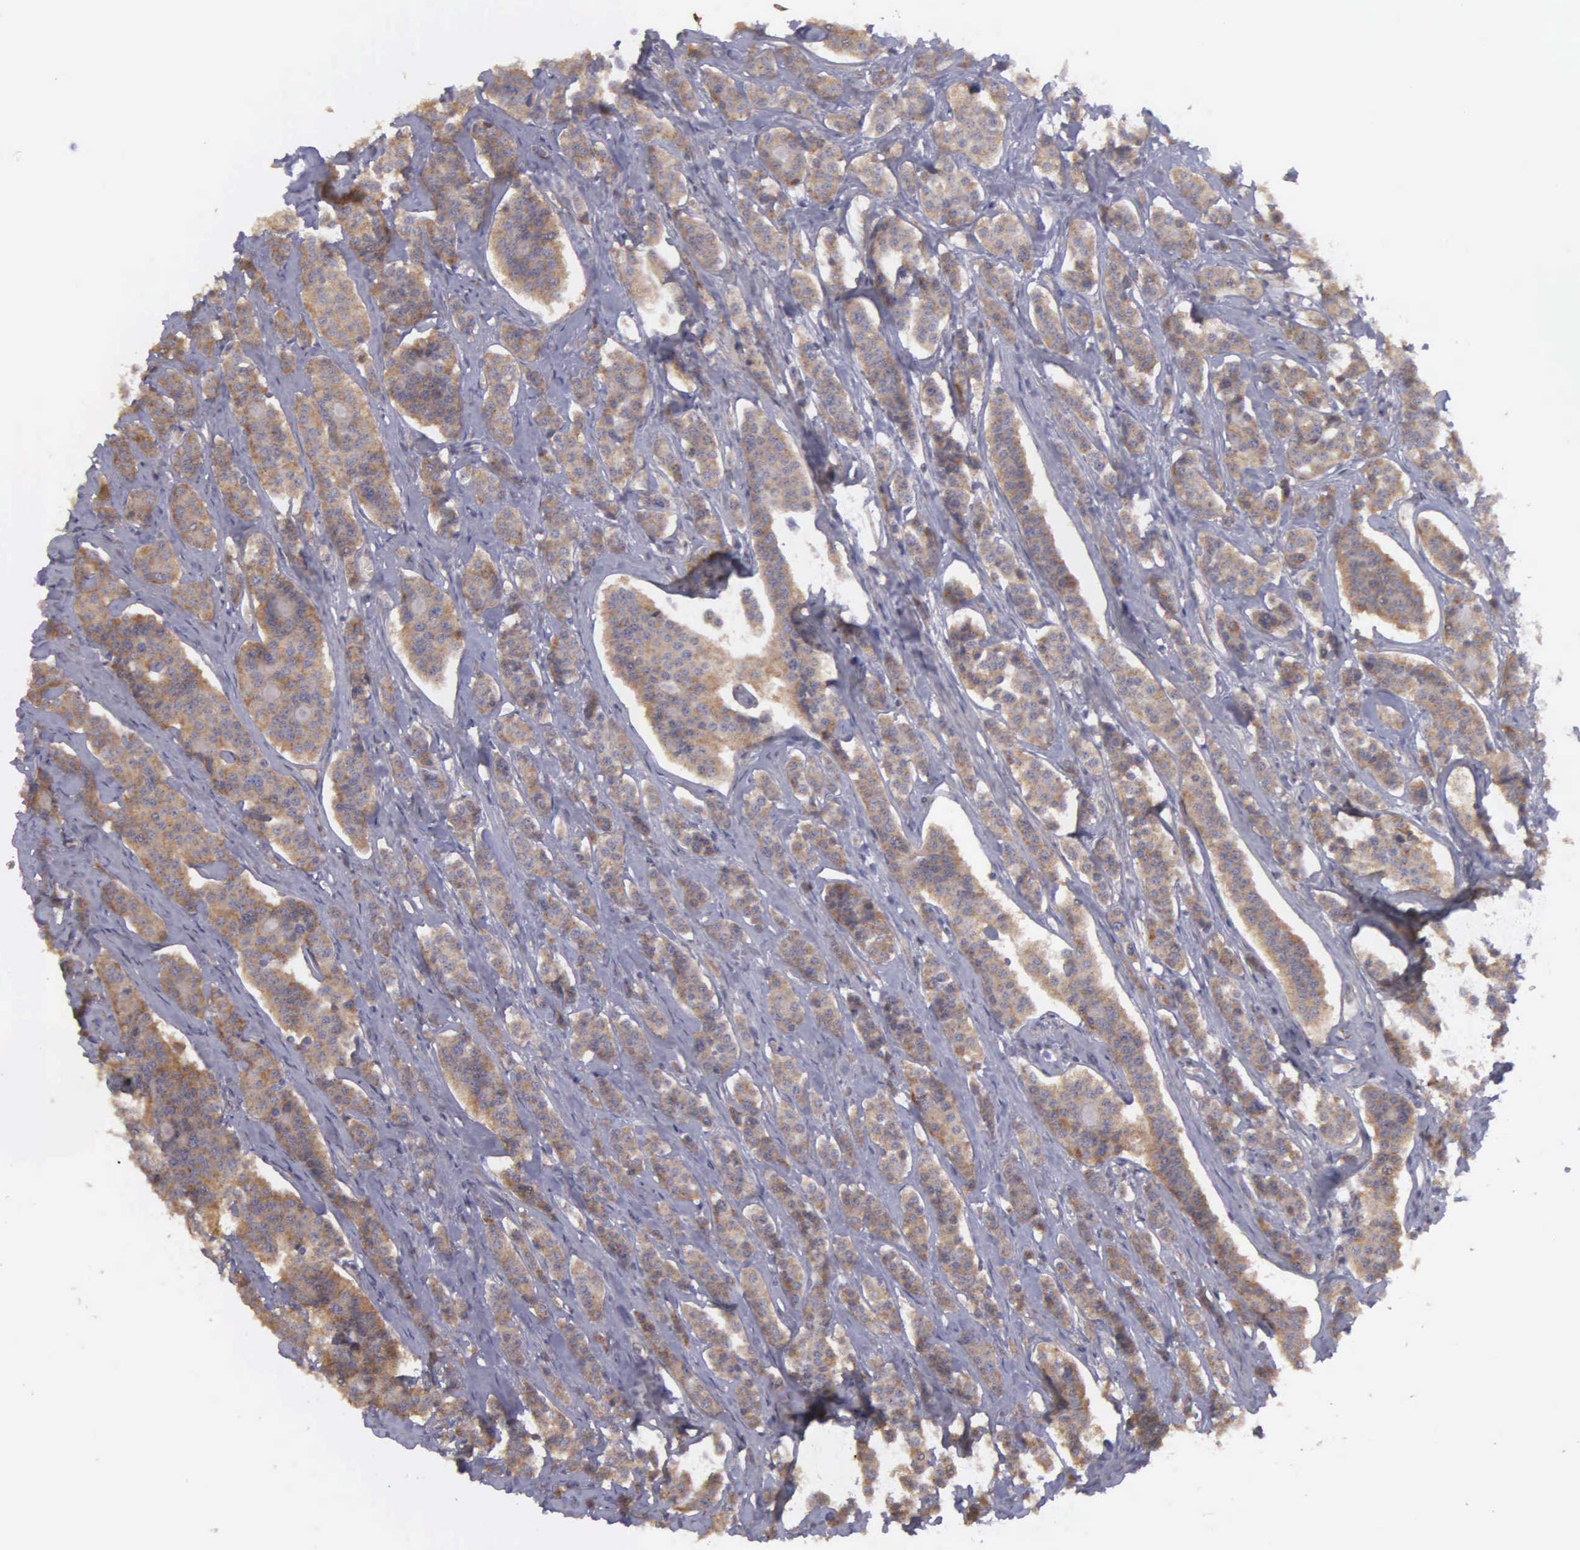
{"staining": {"intensity": "moderate", "quantity": ">75%", "location": "cytoplasmic/membranous"}, "tissue": "carcinoid", "cell_type": "Tumor cells", "image_type": "cancer", "snomed": [{"axis": "morphology", "description": "Carcinoid, malignant, NOS"}, {"axis": "topography", "description": "Small intestine"}], "caption": "An image of human carcinoid (malignant) stained for a protein shows moderate cytoplasmic/membranous brown staining in tumor cells.", "gene": "RTL10", "patient": {"sex": "male", "age": 63}}